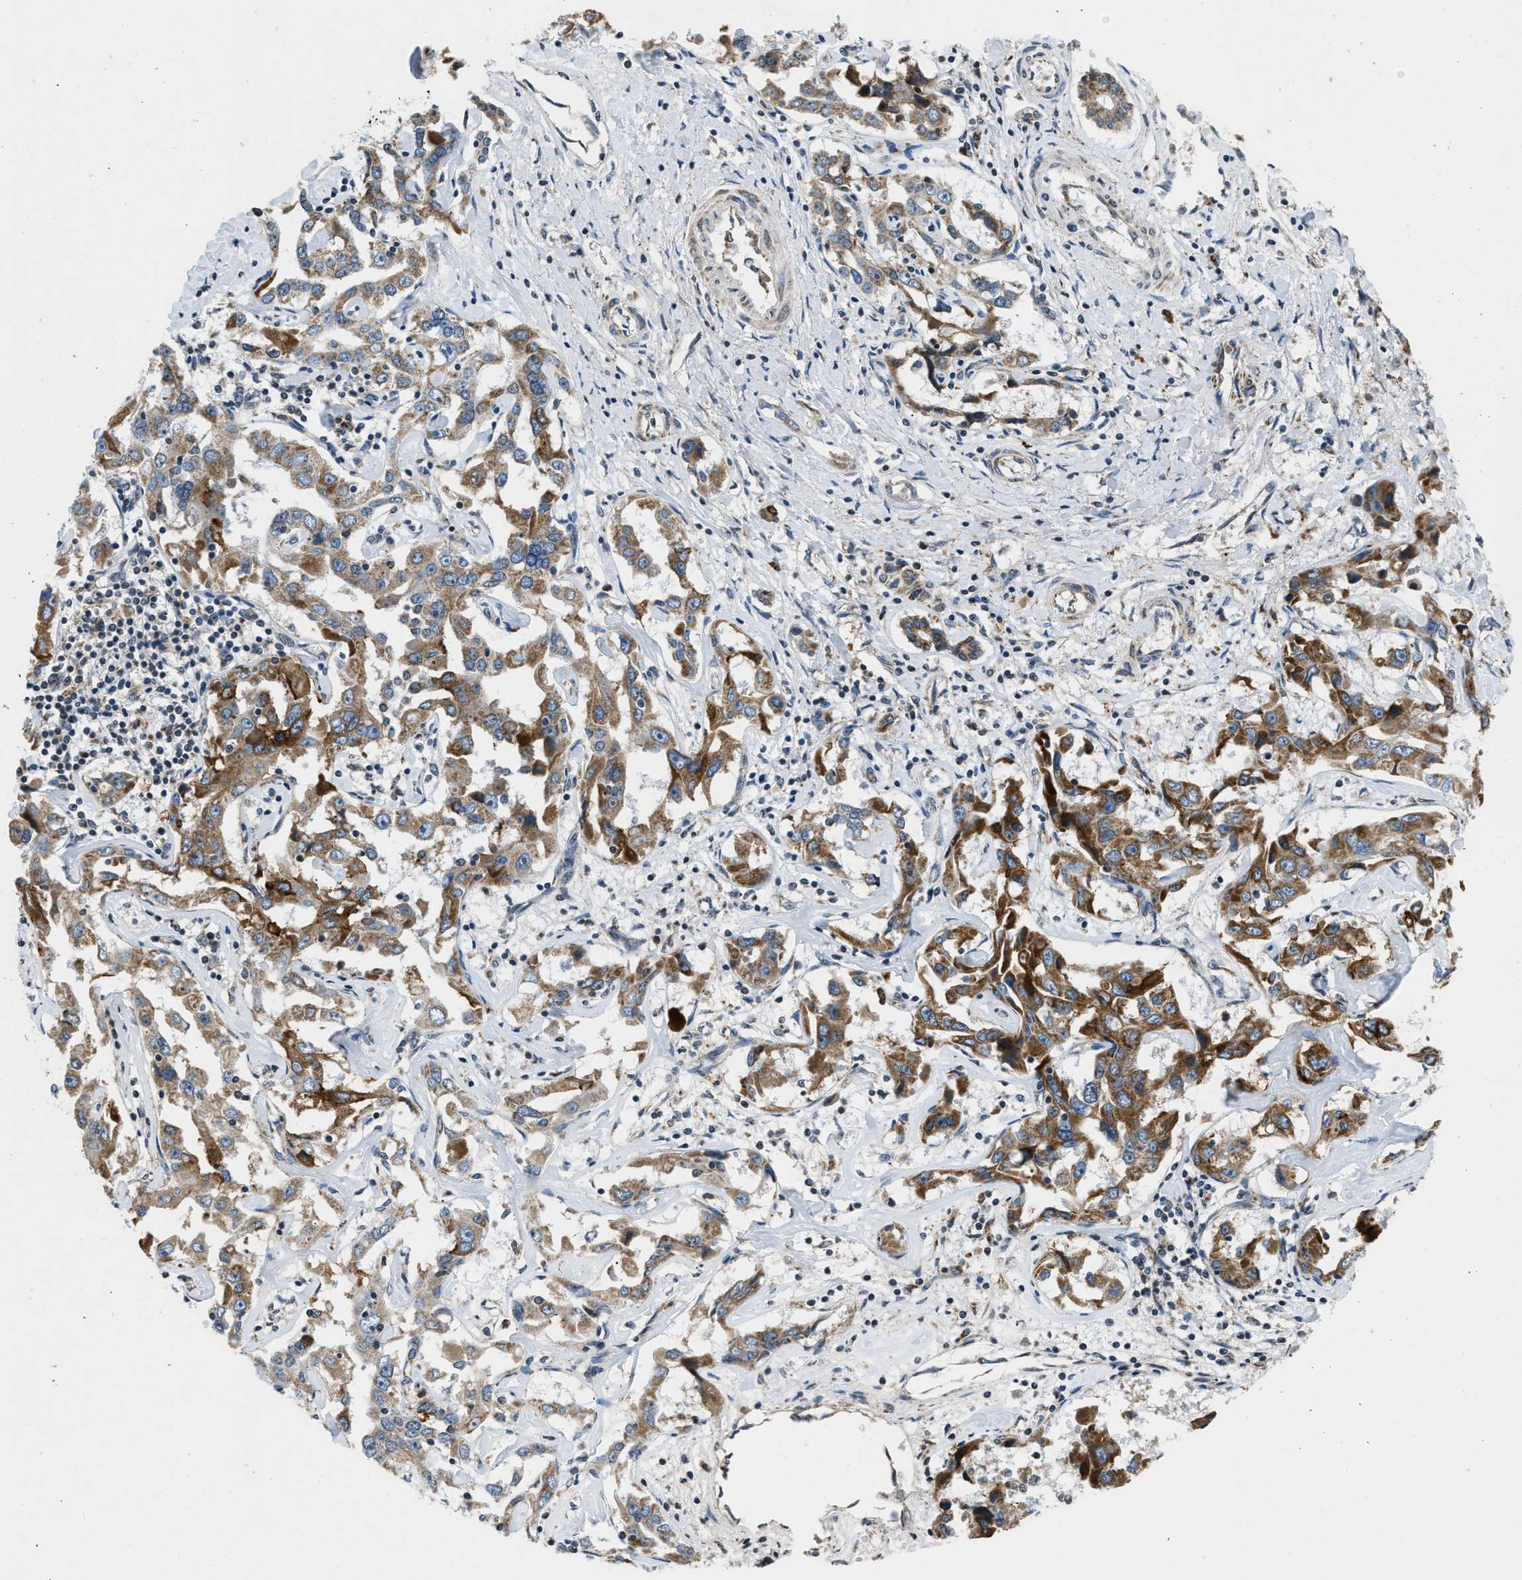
{"staining": {"intensity": "moderate", "quantity": ">75%", "location": "cytoplasmic/membranous"}, "tissue": "liver cancer", "cell_type": "Tumor cells", "image_type": "cancer", "snomed": [{"axis": "morphology", "description": "Cholangiocarcinoma"}, {"axis": "topography", "description": "Liver"}], "caption": "IHC image of human liver cancer stained for a protein (brown), which reveals medium levels of moderate cytoplasmic/membranous positivity in about >75% of tumor cells.", "gene": "ACADVL", "patient": {"sex": "male", "age": 59}}